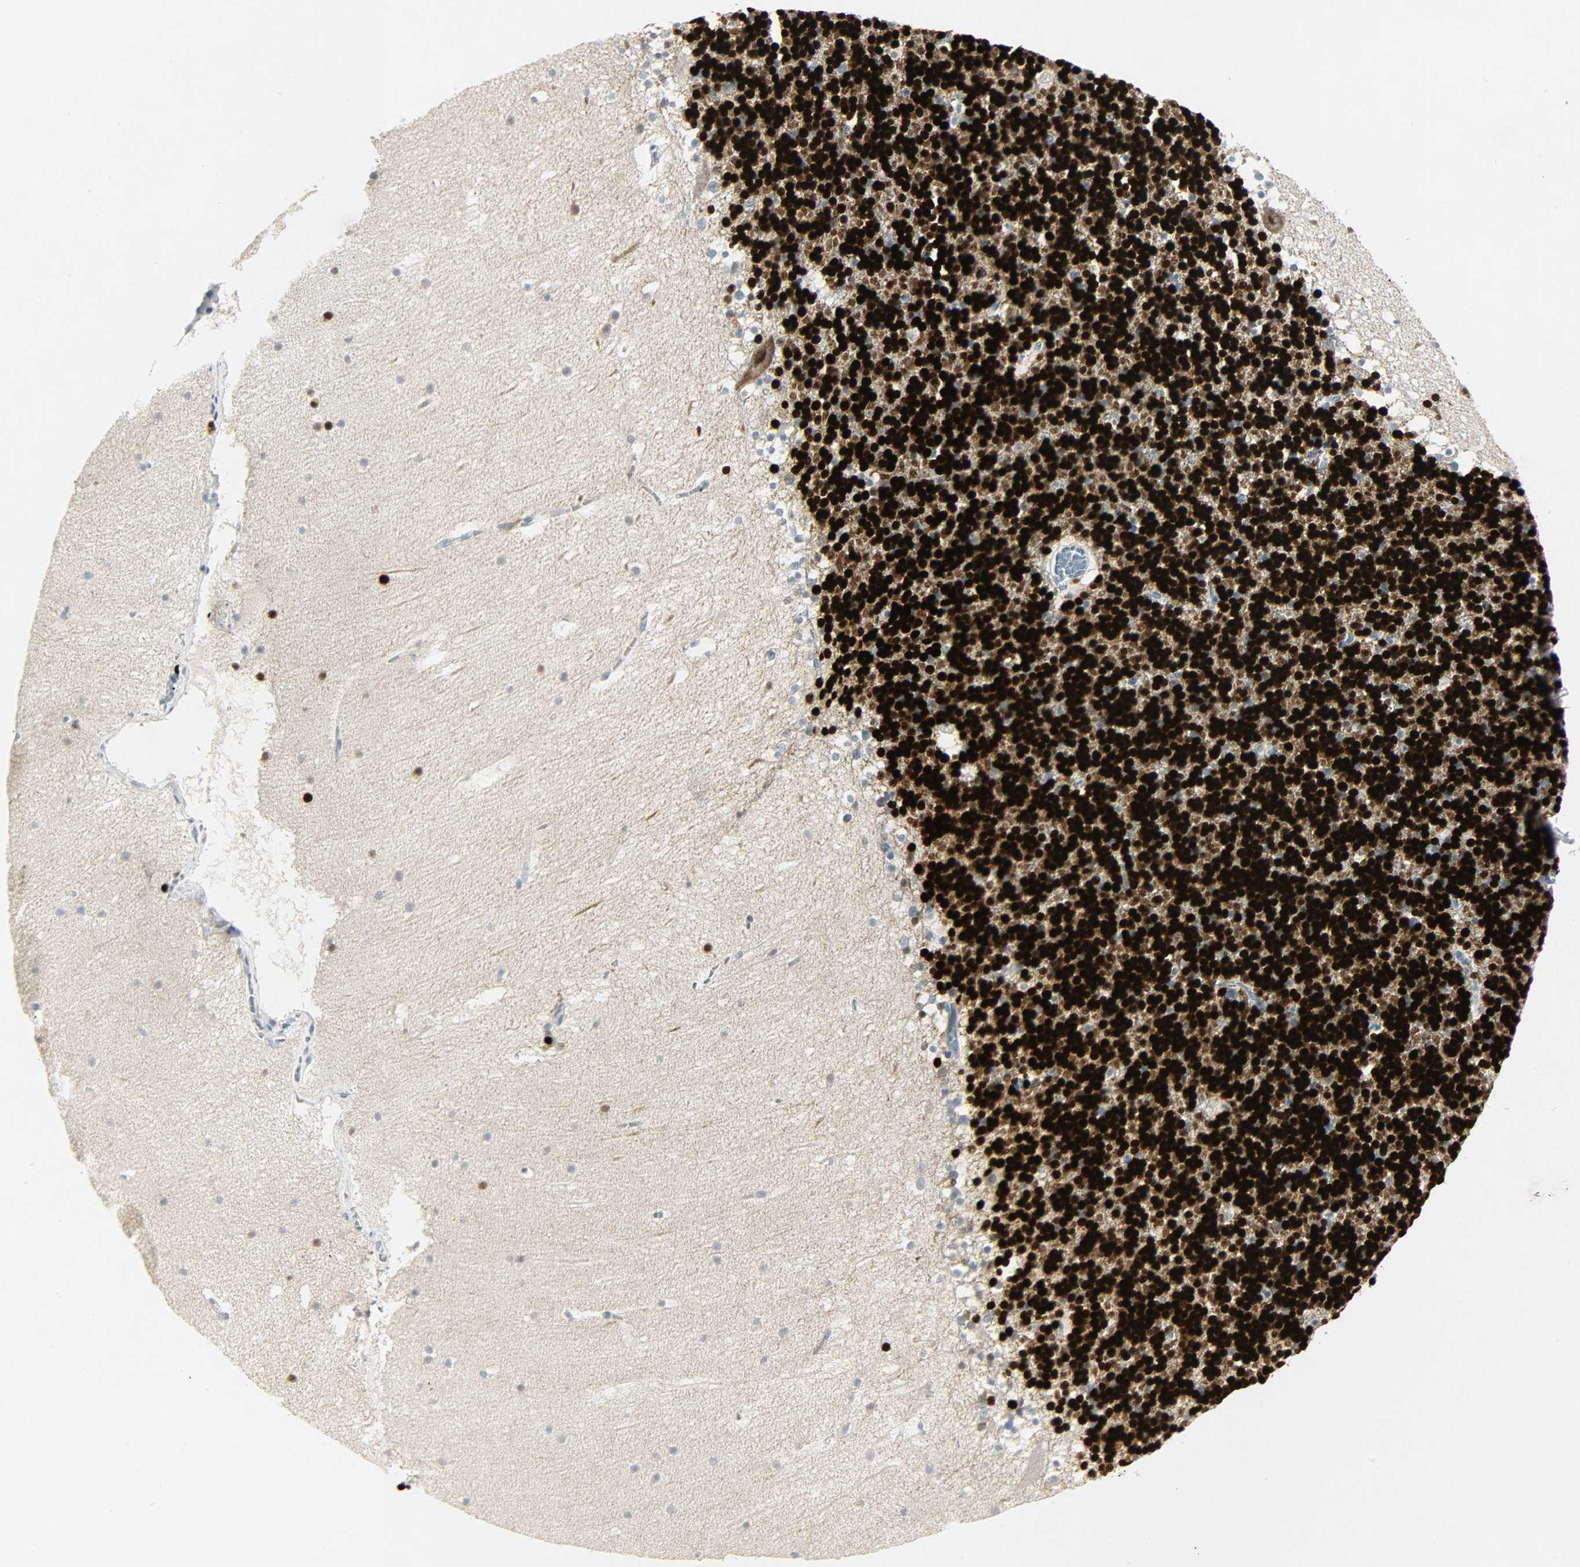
{"staining": {"intensity": "strong", "quantity": ">75%", "location": "cytoplasmic/membranous,nuclear"}, "tissue": "cerebellum", "cell_type": "Cells in granular layer", "image_type": "normal", "snomed": [{"axis": "morphology", "description": "Normal tissue, NOS"}, {"axis": "topography", "description": "Cerebellum"}], "caption": "Protein staining reveals strong cytoplasmic/membranous,nuclear positivity in about >75% of cells in granular layer in normal cerebellum. (DAB = brown stain, brightfield microscopy at high magnification).", "gene": "CAMK4", "patient": {"sex": "male", "age": 45}}